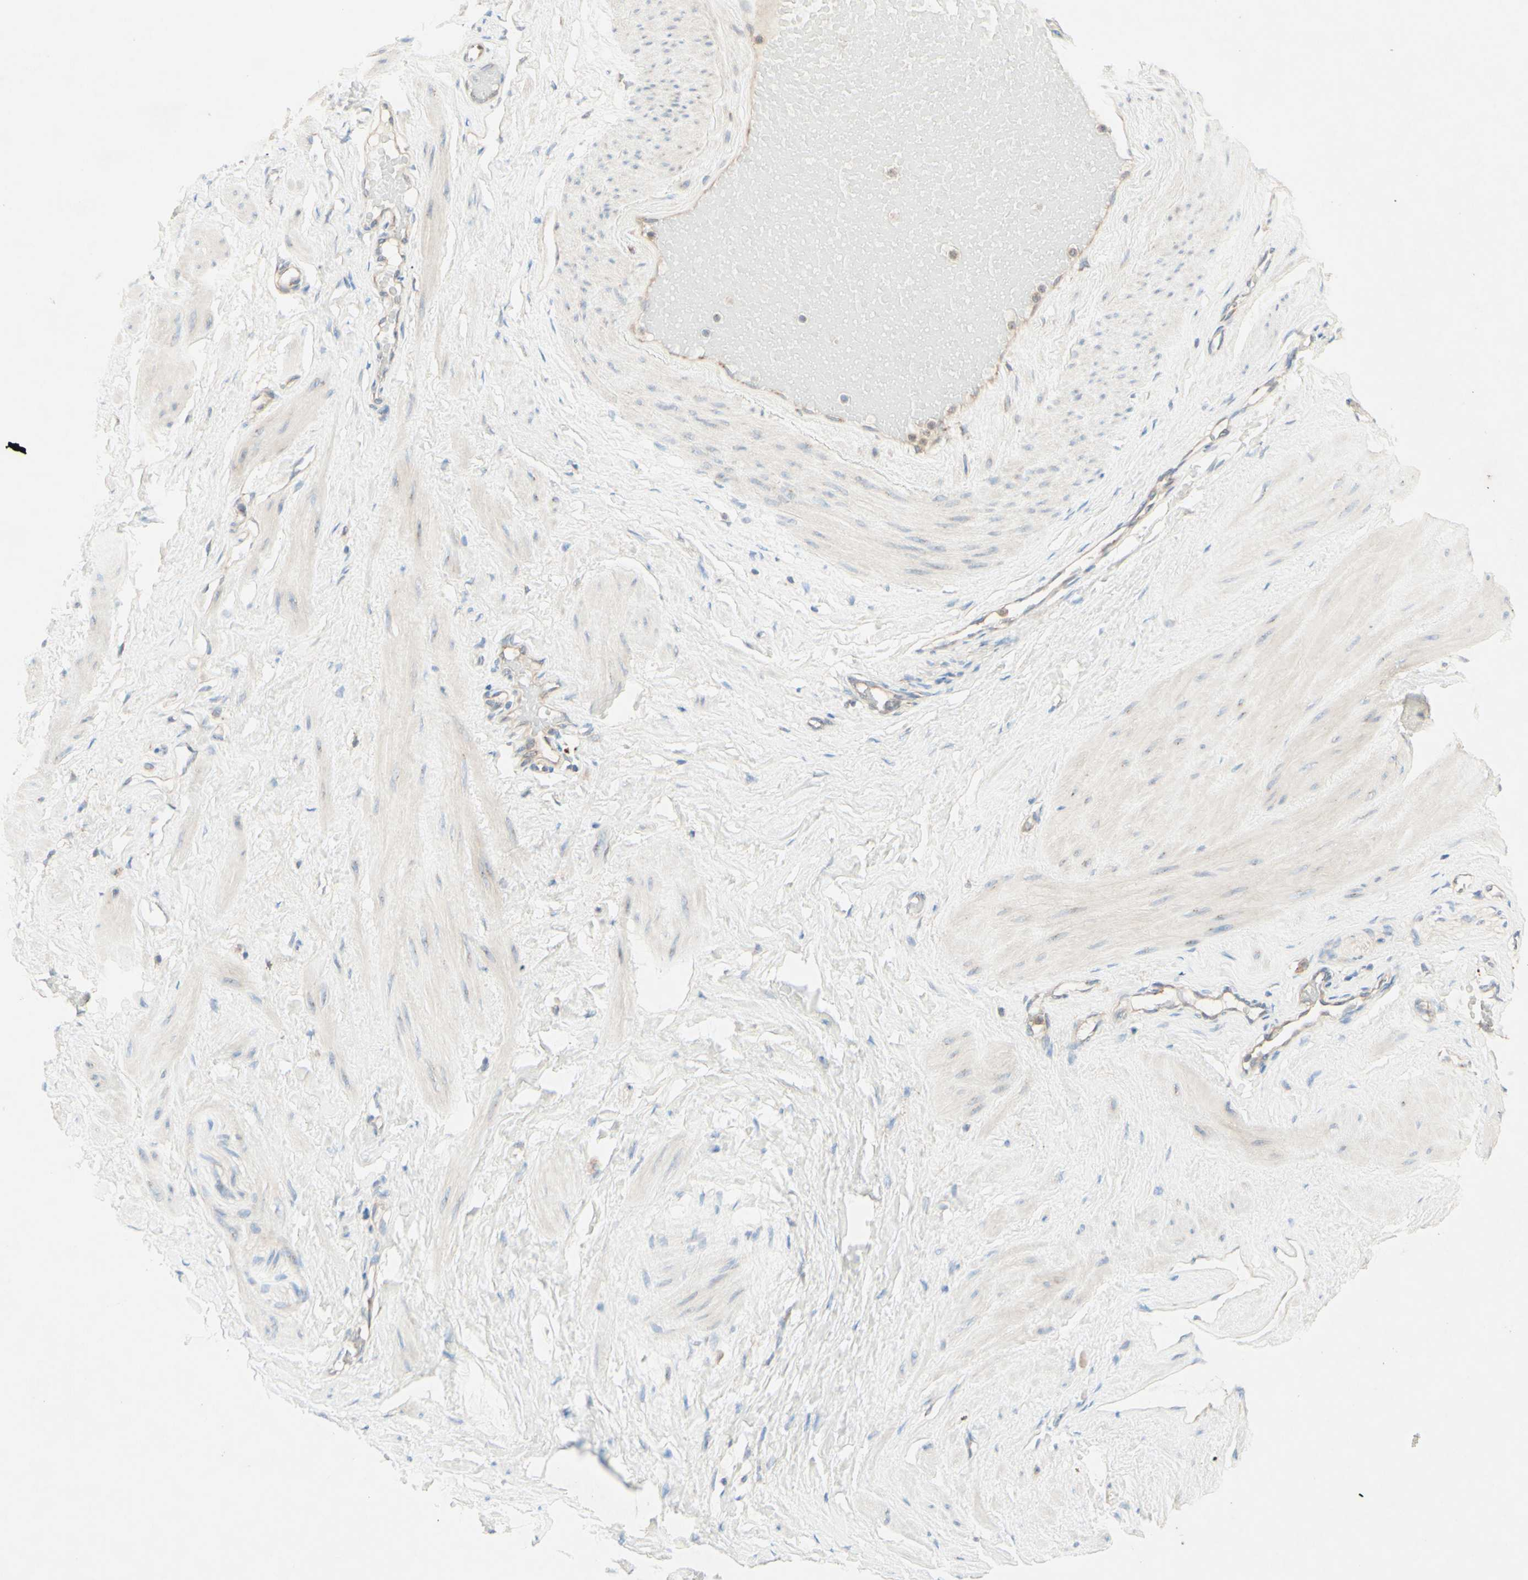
{"staining": {"intensity": "weak", "quantity": ">75%", "location": "cytoplasmic/membranous"}, "tissue": "adipose tissue", "cell_type": "Adipocytes", "image_type": "normal", "snomed": [{"axis": "morphology", "description": "Normal tissue, NOS"}, {"axis": "topography", "description": "Soft tissue"}, {"axis": "topography", "description": "Vascular tissue"}], "caption": "A high-resolution histopathology image shows immunohistochemistry staining of normal adipose tissue, which demonstrates weak cytoplasmic/membranous positivity in approximately >75% of adipocytes.", "gene": "MTM1", "patient": {"sex": "female", "age": 35}}